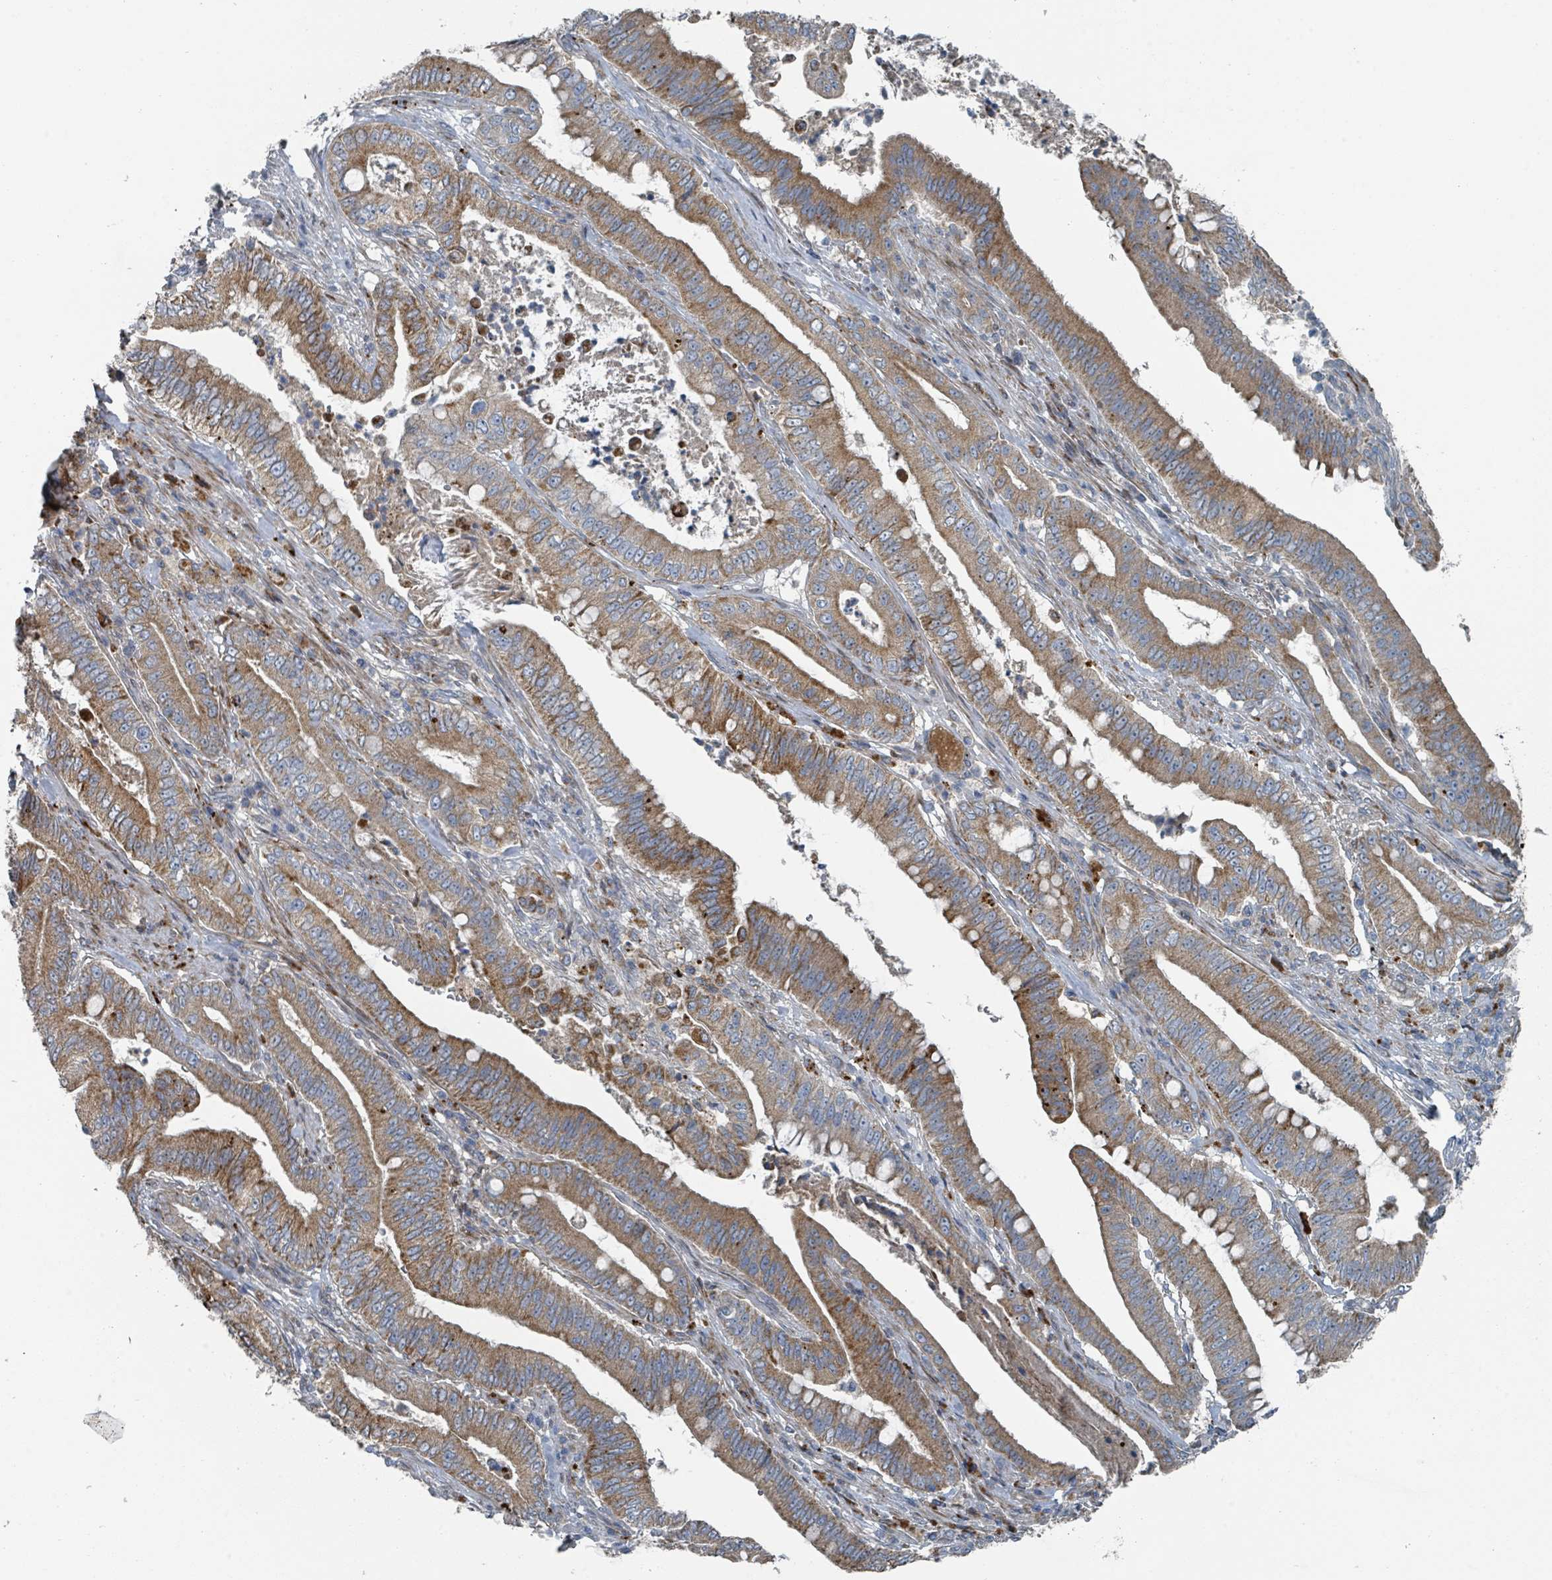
{"staining": {"intensity": "moderate", "quantity": ">75%", "location": "cytoplasmic/membranous"}, "tissue": "pancreatic cancer", "cell_type": "Tumor cells", "image_type": "cancer", "snomed": [{"axis": "morphology", "description": "Adenocarcinoma, NOS"}, {"axis": "topography", "description": "Pancreas"}], "caption": "A medium amount of moderate cytoplasmic/membranous positivity is appreciated in approximately >75% of tumor cells in pancreatic cancer tissue.", "gene": "DIPK2A", "patient": {"sex": "male", "age": 71}}